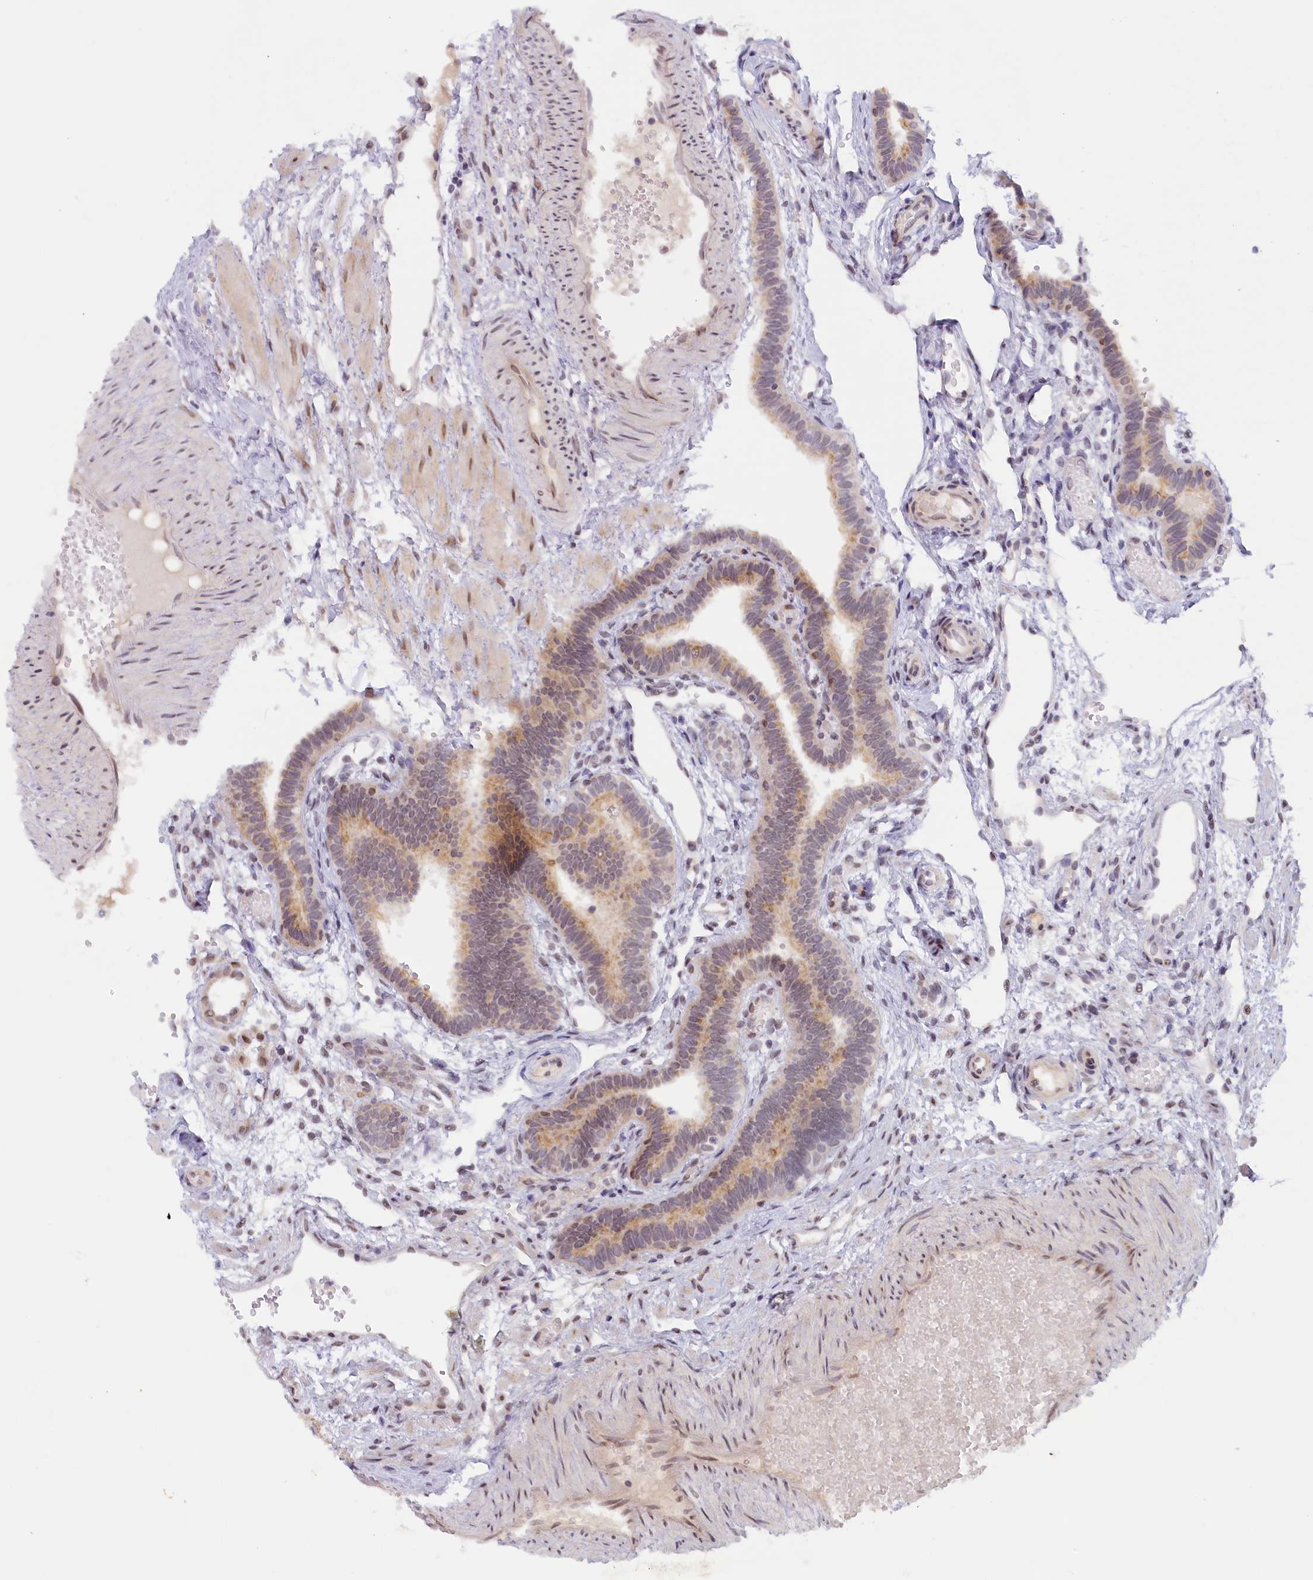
{"staining": {"intensity": "moderate", "quantity": "25%-75%", "location": "cytoplasmic/membranous,nuclear"}, "tissue": "fallopian tube", "cell_type": "Glandular cells", "image_type": "normal", "snomed": [{"axis": "morphology", "description": "Normal tissue, NOS"}, {"axis": "topography", "description": "Fallopian tube"}], "caption": "Protein expression analysis of unremarkable human fallopian tube reveals moderate cytoplasmic/membranous,nuclear positivity in about 25%-75% of glandular cells. The protein of interest is stained brown, and the nuclei are stained in blue (DAB (3,3'-diaminobenzidine) IHC with brightfield microscopy, high magnification).", "gene": "SEC31B", "patient": {"sex": "female", "age": 37}}